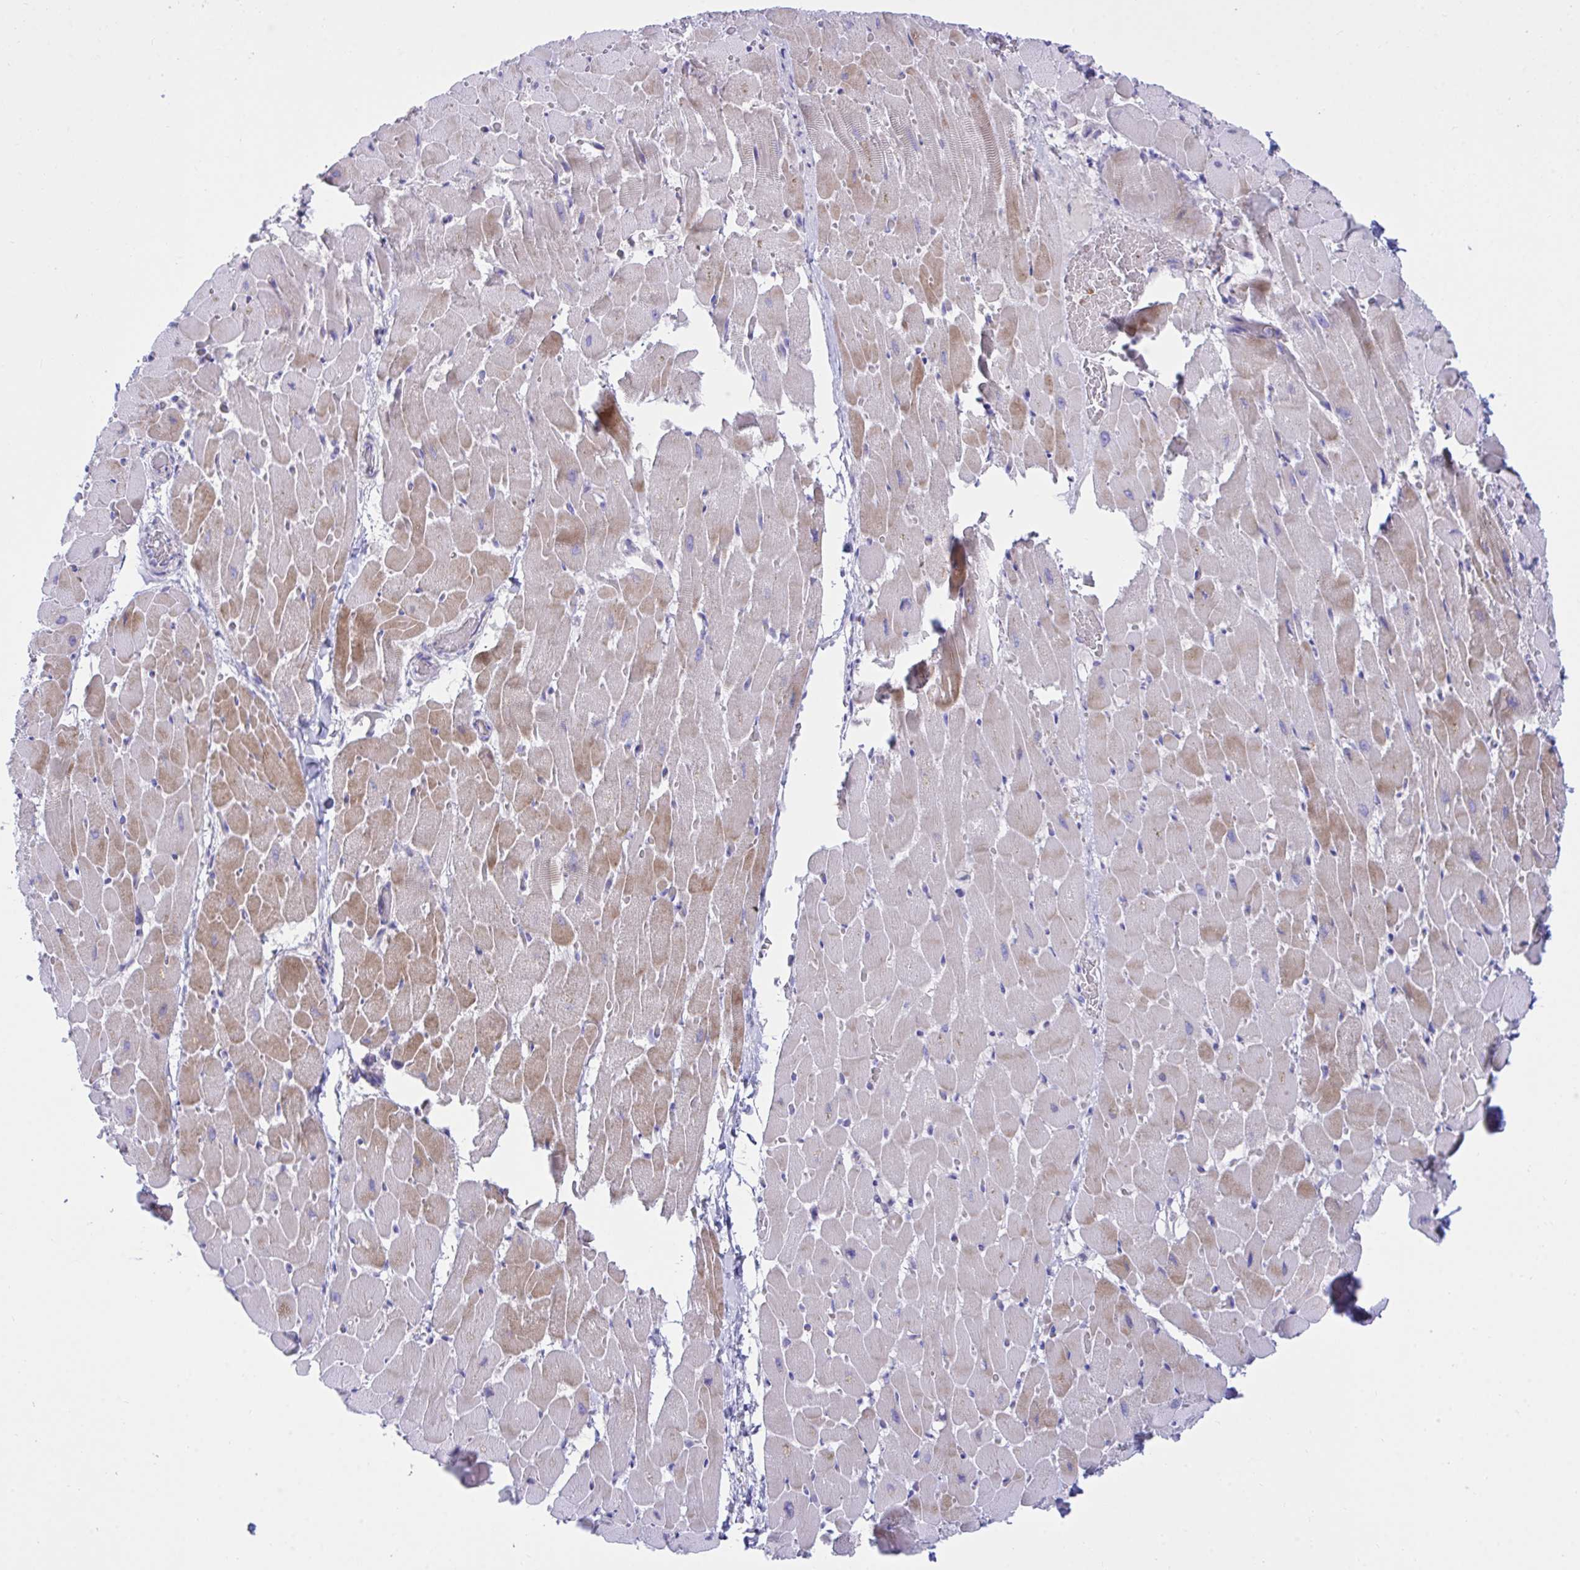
{"staining": {"intensity": "weak", "quantity": "<25%", "location": "cytoplasmic/membranous"}, "tissue": "heart muscle", "cell_type": "Cardiomyocytes", "image_type": "normal", "snomed": [{"axis": "morphology", "description": "Normal tissue, NOS"}, {"axis": "topography", "description": "Heart"}], "caption": "DAB immunohistochemical staining of benign heart muscle reveals no significant staining in cardiomyocytes. The staining was performed using DAB (3,3'-diaminobenzidine) to visualize the protein expression in brown, while the nuclei were stained in blue with hematoxylin (Magnification: 20x).", "gene": "PLEKHH1", "patient": {"sex": "male", "age": 37}}